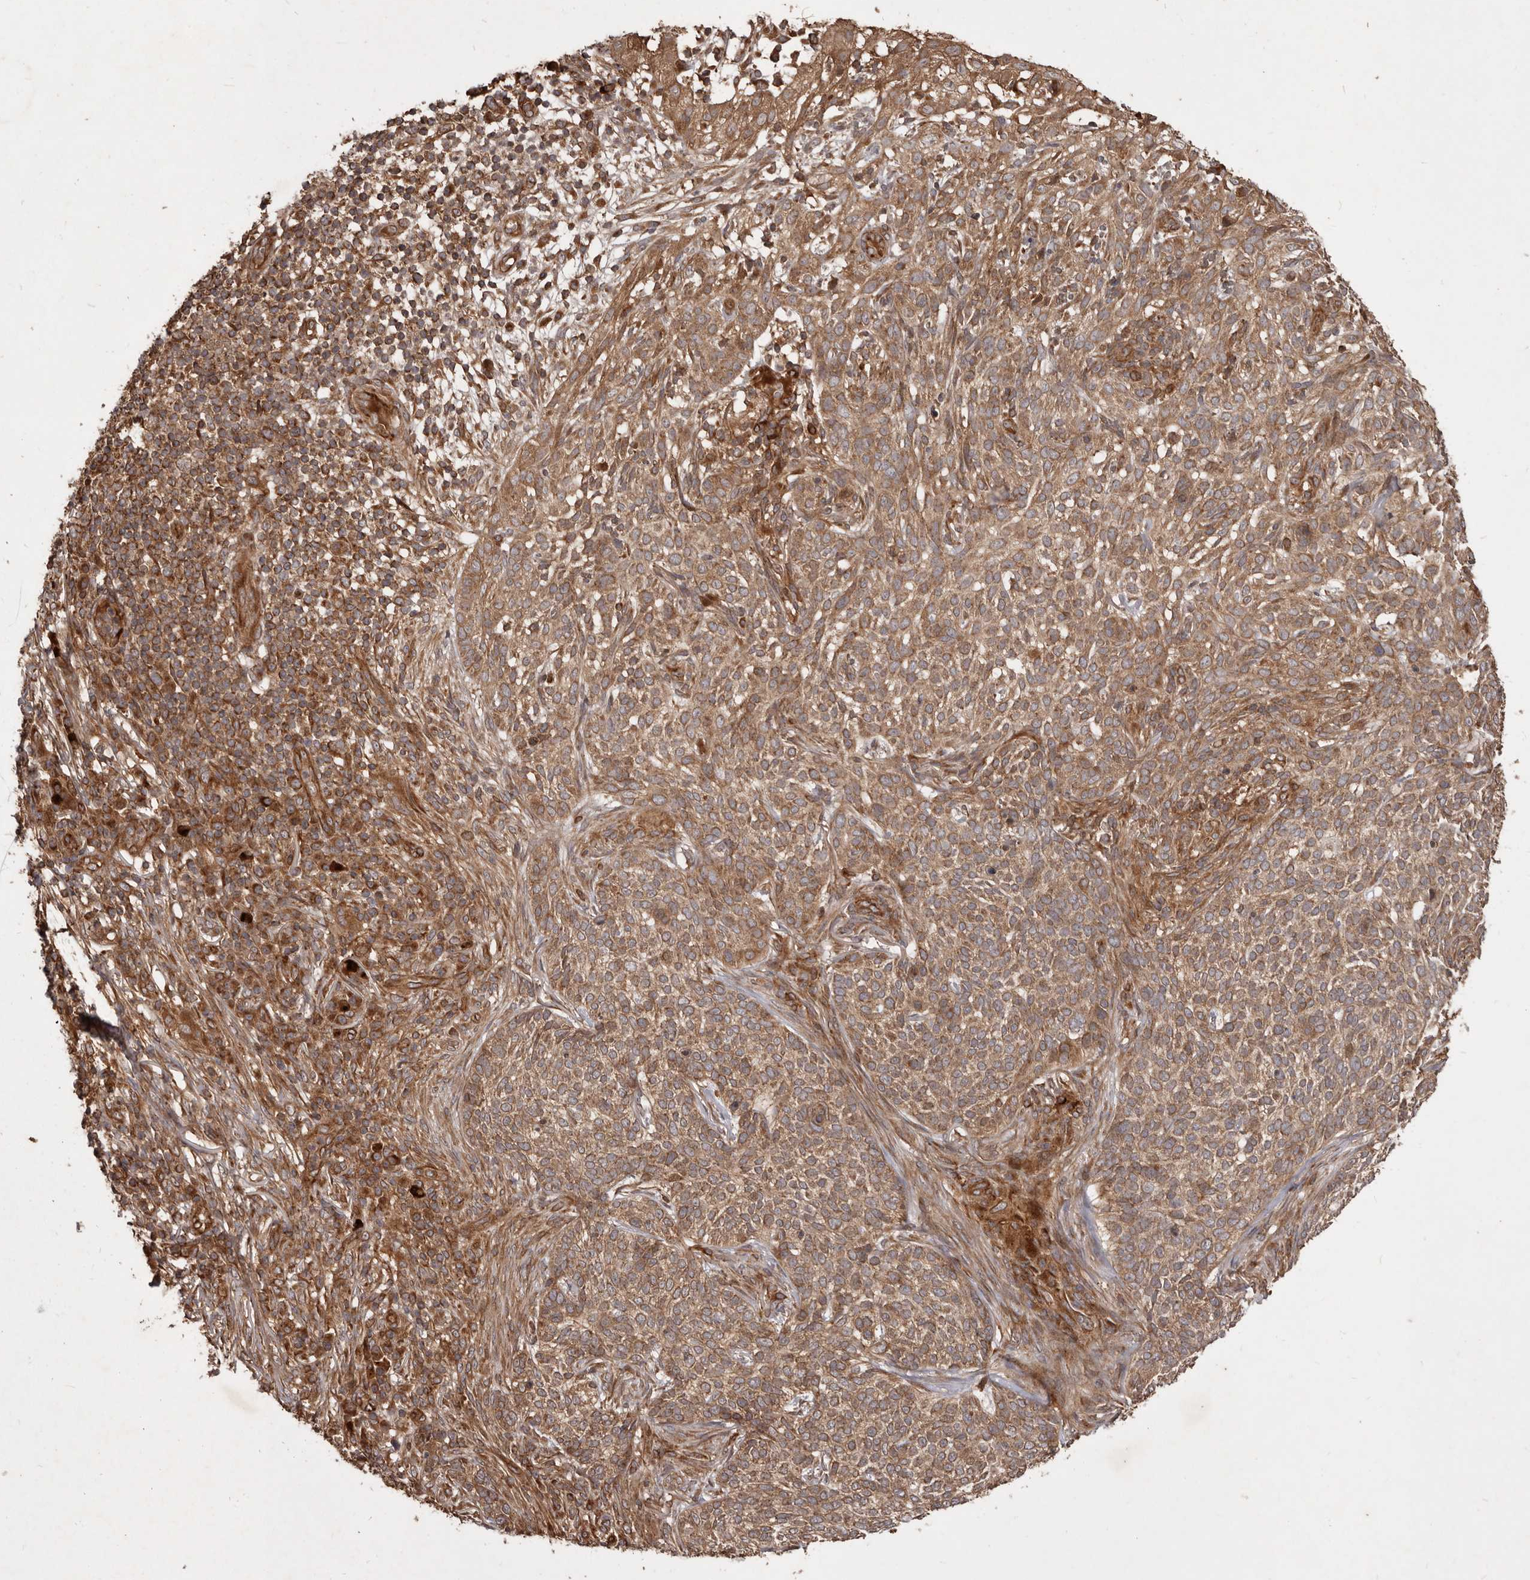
{"staining": {"intensity": "moderate", "quantity": ">75%", "location": "cytoplasmic/membranous"}, "tissue": "skin cancer", "cell_type": "Tumor cells", "image_type": "cancer", "snomed": [{"axis": "morphology", "description": "Basal cell carcinoma"}, {"axis": "topography", "description": "Skin"}], "caption": "Skin basal cell carcinoma tissue displays moderate cytoplasmic/membranous staining in approximately >75% of tumor cells, visualized by immunohistochemistry.", "gene": "STK36", "patient": {"sex": "female", "age": 64}}